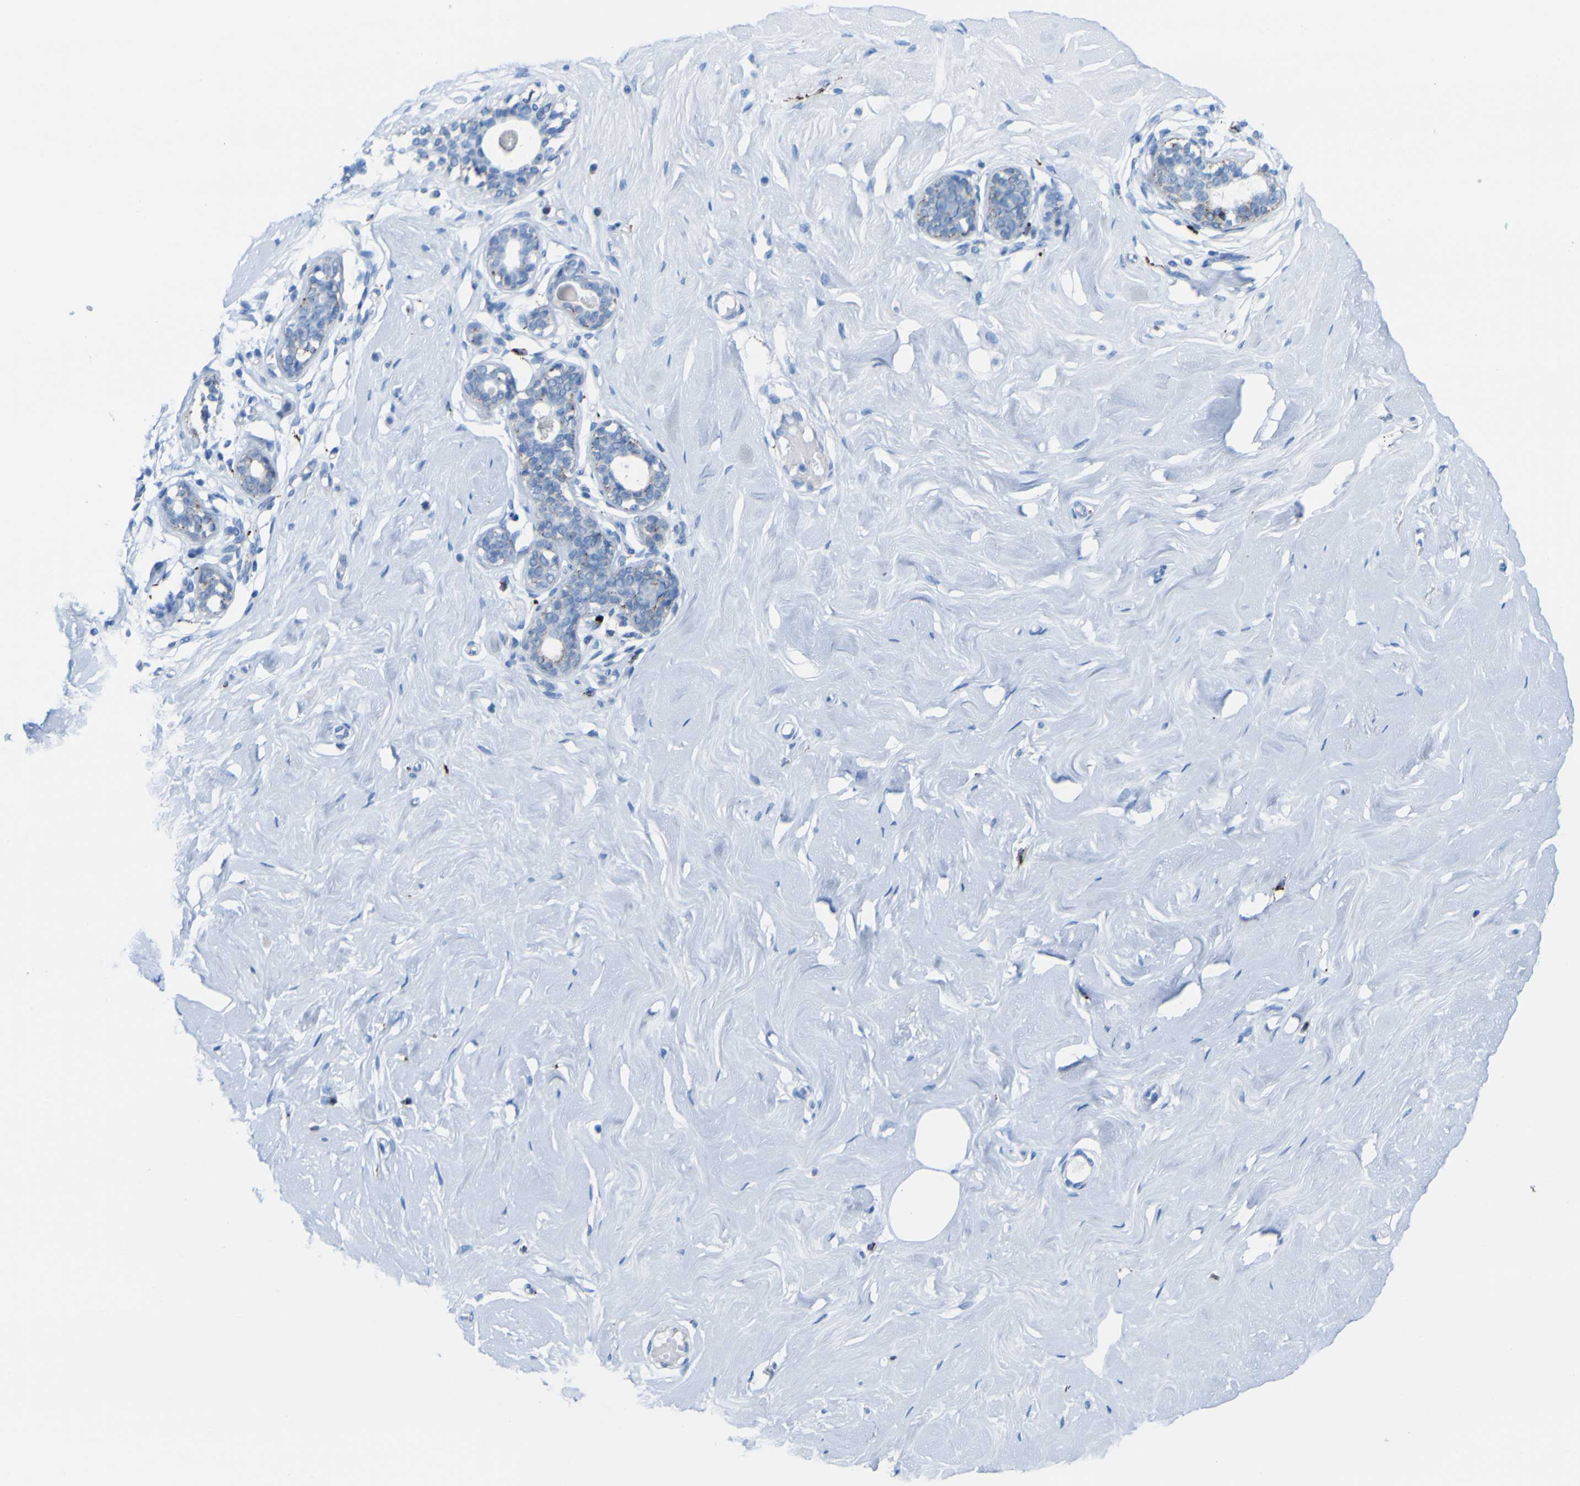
{"staining": {"intensity": "negative", "quantity": "none", "location": "none"}, "tissue": "breast", "cell_type": "Adipocytes", "image_type": "normal", "snomed": [{"axis": "morphology", "description": "Normal tissue, NOS"}, {"axis": "topography", "description": "Breast"}], "caption": "DAB immunohistochemical staining of benign breast reveals no significant positivity in adipocytes. (Brightfield microscopy of DAB immunohistochemistry at high magnification).", "gene": "PLD3", "patient": {"sex": "female", "age": 23}}